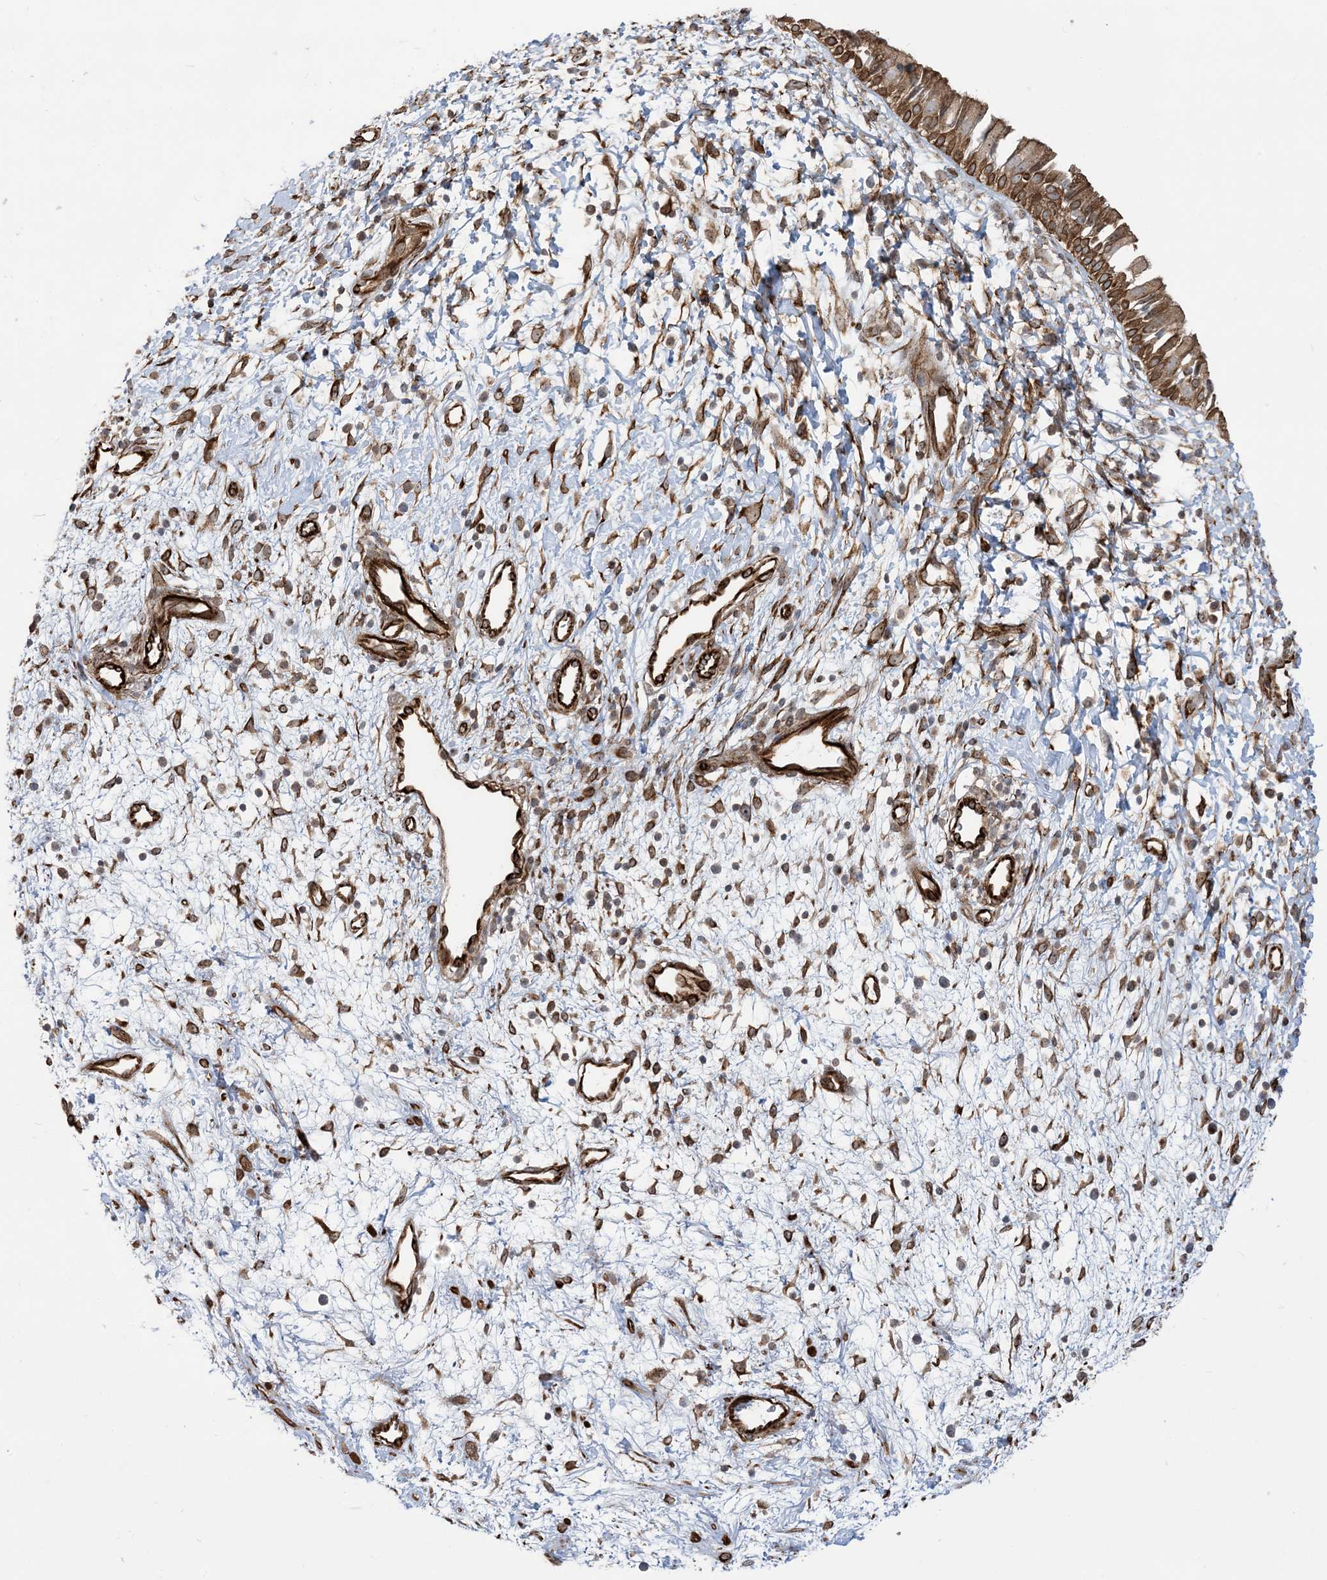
{"staining": {"intensity": "strong", "quantity": ">75%", "location": "cytoplasmic/membranous,nuclear"}, "tissue": "nasopharynx", "cell_type": "Respiratory epithelial cells", "image_type": "normal", "snomed": [{"axis": "morphology", "description": "Normal tissue, NOS"}, {"axis": "topography", "description": "Nasopharynx"}], "caption": "This is a photomicrograph of immunohistochemistry staining of benign nasopharynx, which shows strong expression in the cytoplasmic/membranous,nuclear of respiratory epithelial cells.", "gene": "SOGA3", "patient": {"sex": "male", "age": 22}}